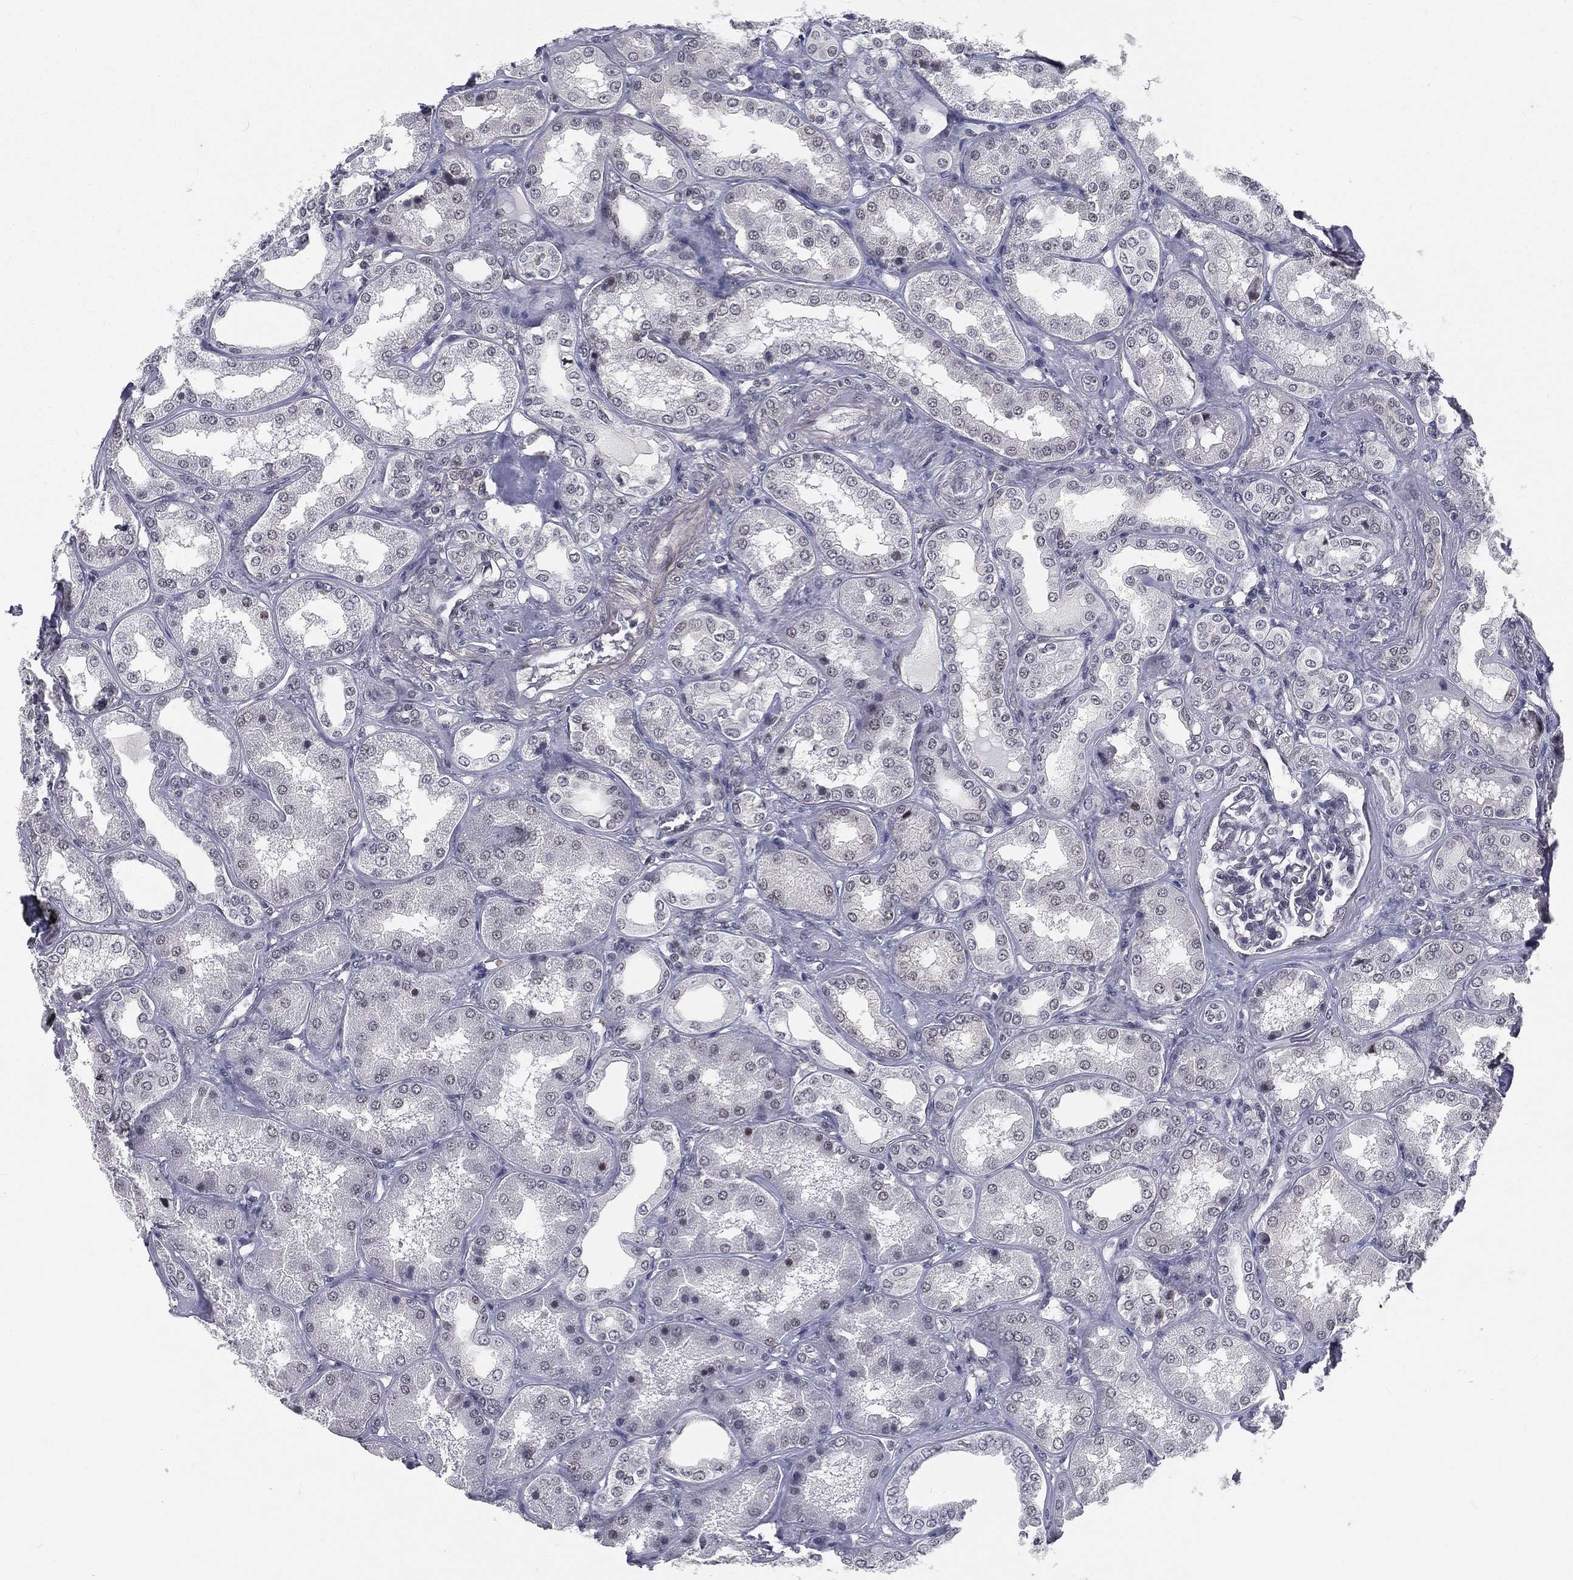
{"staining": {"intensity": "moderate", "quantity": "<25%", "location": "nuclear"}, "tissue": "kidney", "cell_type": "Cells in glomeruli", "image_type": "normal", "snomed": [{"axis": "morphology", "description": "Normal tissue, NOS"}, {"axis": "topography", "description": "Kidney"}], "caption": "Kidney stained with immunohistochemistry displays moderate nuclear expression in about <25% of cells in glomeruli.", "gene": "MORC2", "patient": {"sex": "female", "age": 56}}